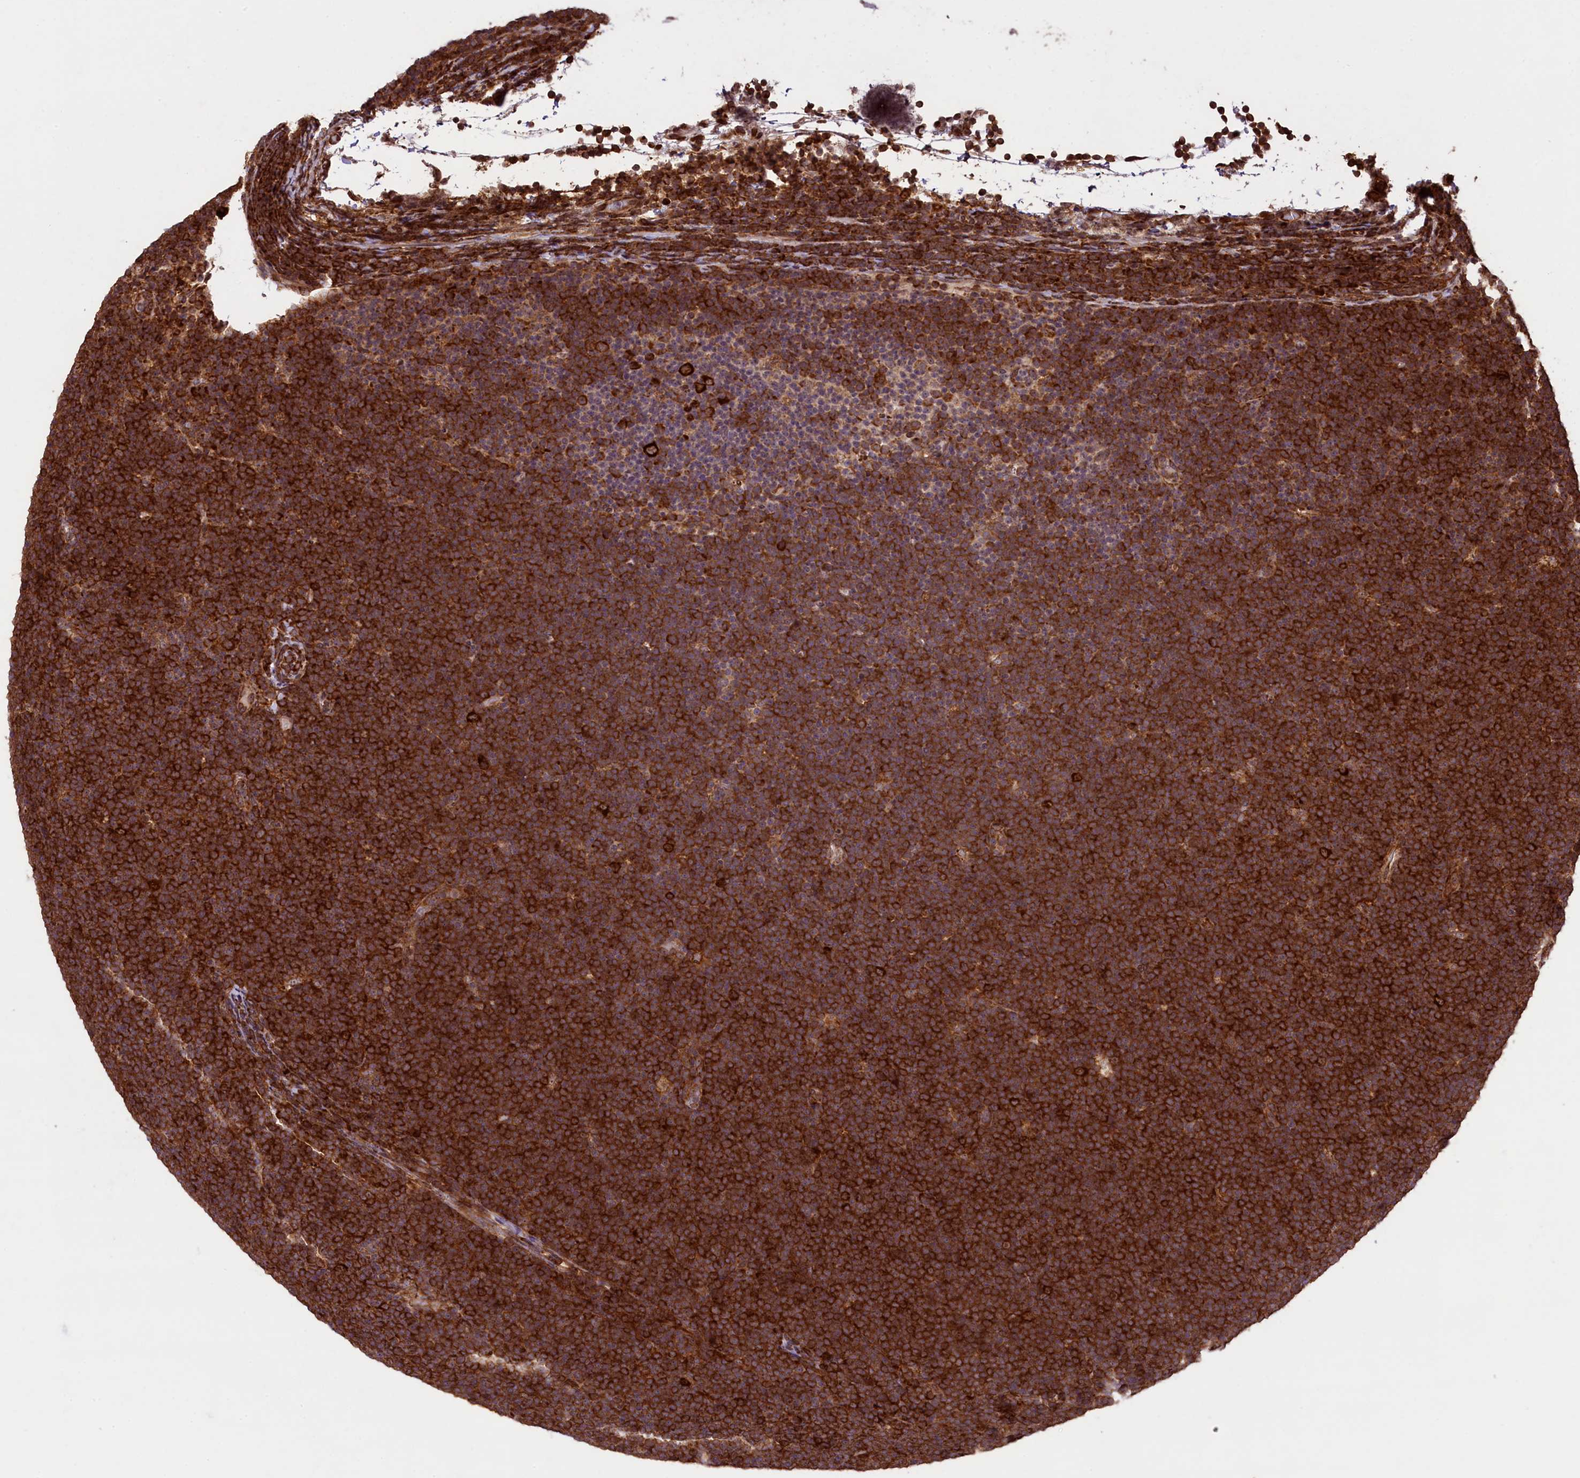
{"staining": {"intensity": "strong", "quantity": ">75%", "location": "cytoplasmic/membranous"}, "tissue": "lymphoma", "cell_type": "Tumor cells", "image_type": "cancer", "snomed": [{"axis": "morphology", "description": "Malignant lymphoma, non-Hodgkin's type, High grade"}, {"axis": "topography", "description": "Lymph node"}], "caption": "Immunohistochemistry photomicrograph of neoplastic tissue: human malignant lymphoma, non-Hodgkin's type (high-grade) stained using IHC demonstrates high levels of strong protein expression localized specifically in the cytoplasmic/membranous of tumor cells, appearing as a cytoplasmic/membranous brown color.", "gene": "LARP4", "patient": {"sex": "male", "age": 13}}